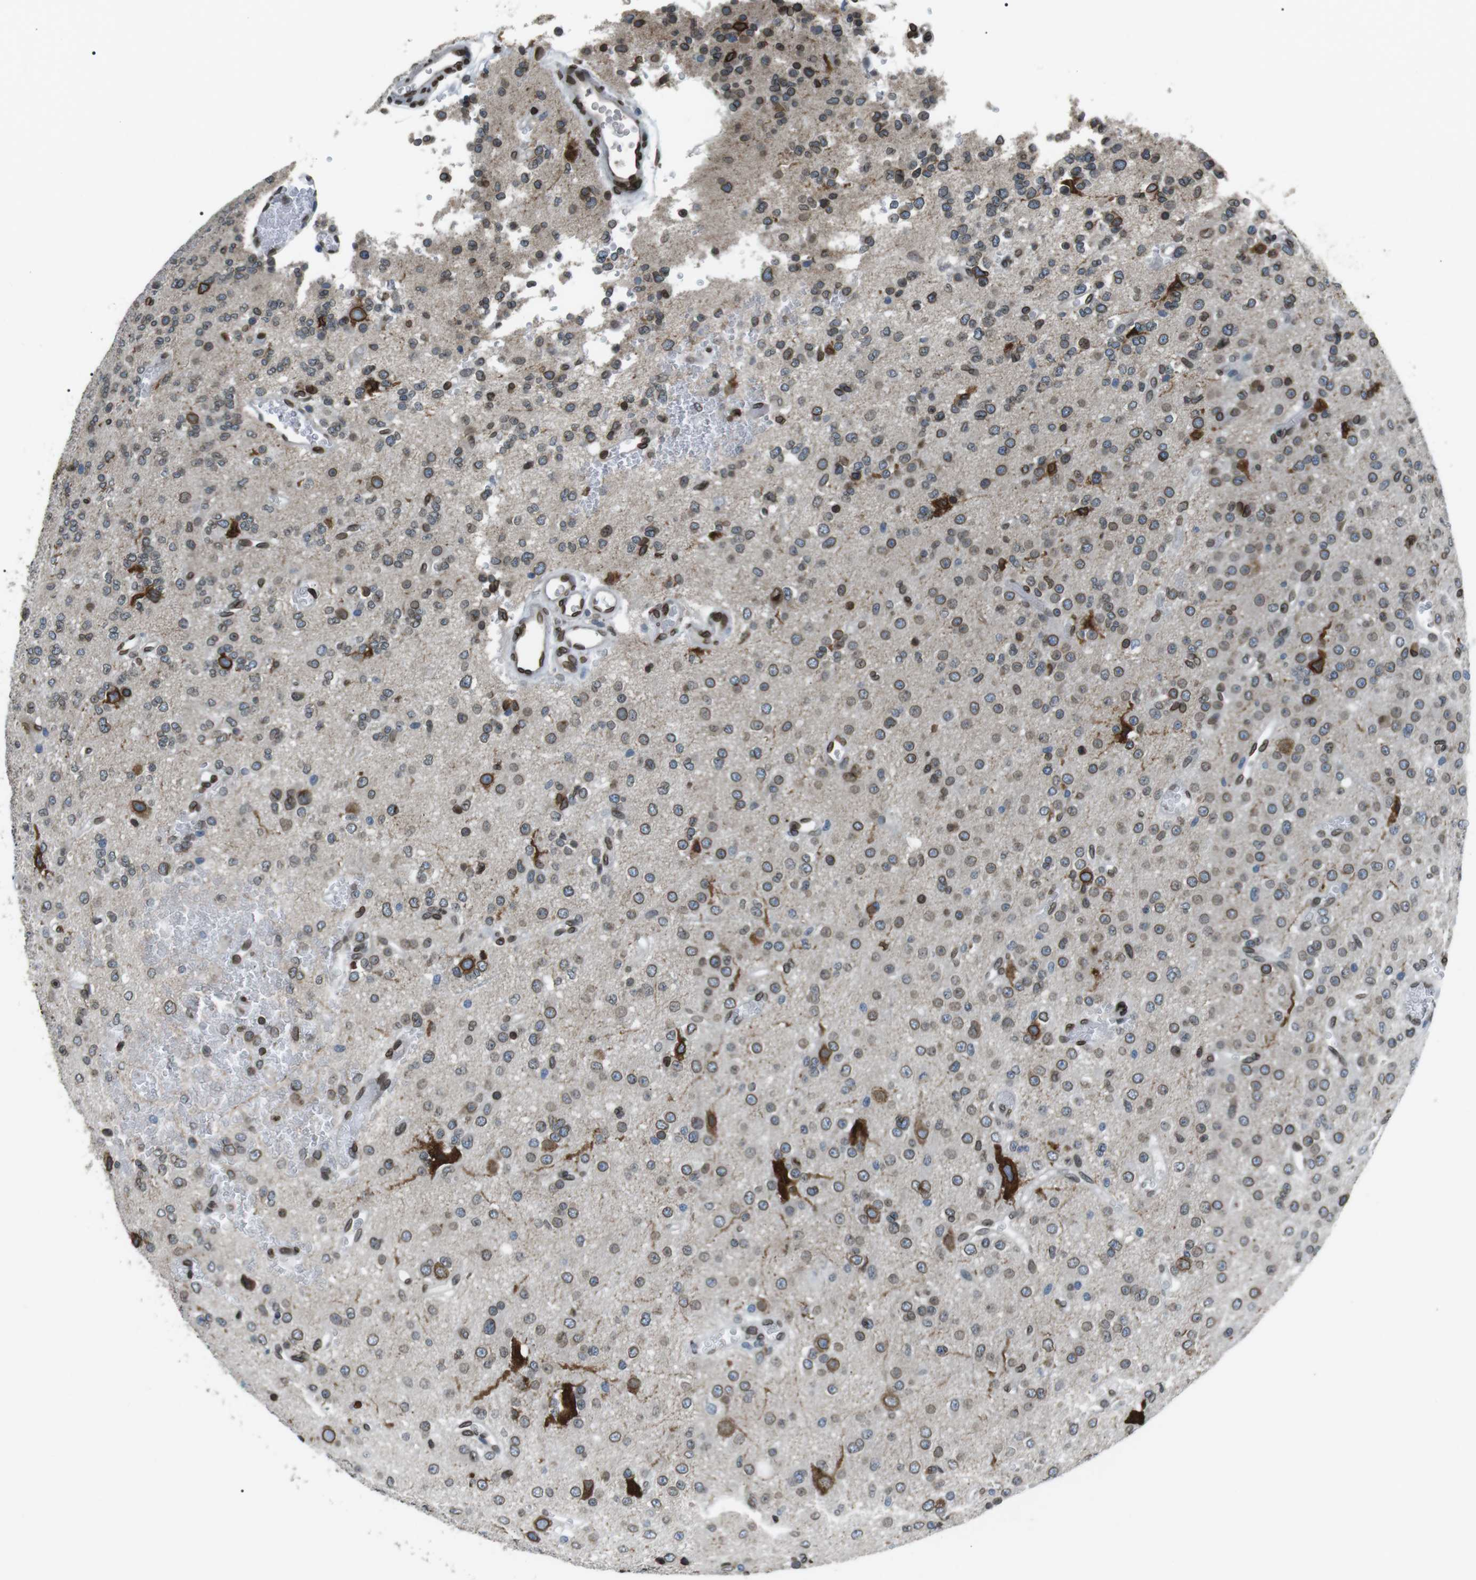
{"staining": {"intensity": "moderate", "quantity": "25%-75%", "location": "cytoplasmic/membranous,nuclear"}, "tissue": "glioma", "cell_type": "Tumor cells", "image_type": "cancer", "snomed": [{"axis": "morphology", "description": "Glioma, malignant, Low grade"}, {"axis": "topography", "description": "Brain"}], "caption": "A medium amount of moderate cytoplasmic/membranous and nuclear staining is identified in approximately 25%-75% of tumor cells in glioma tissue.", "gene": "TMX4", "patient": {"sex": "male", "age": 38}}